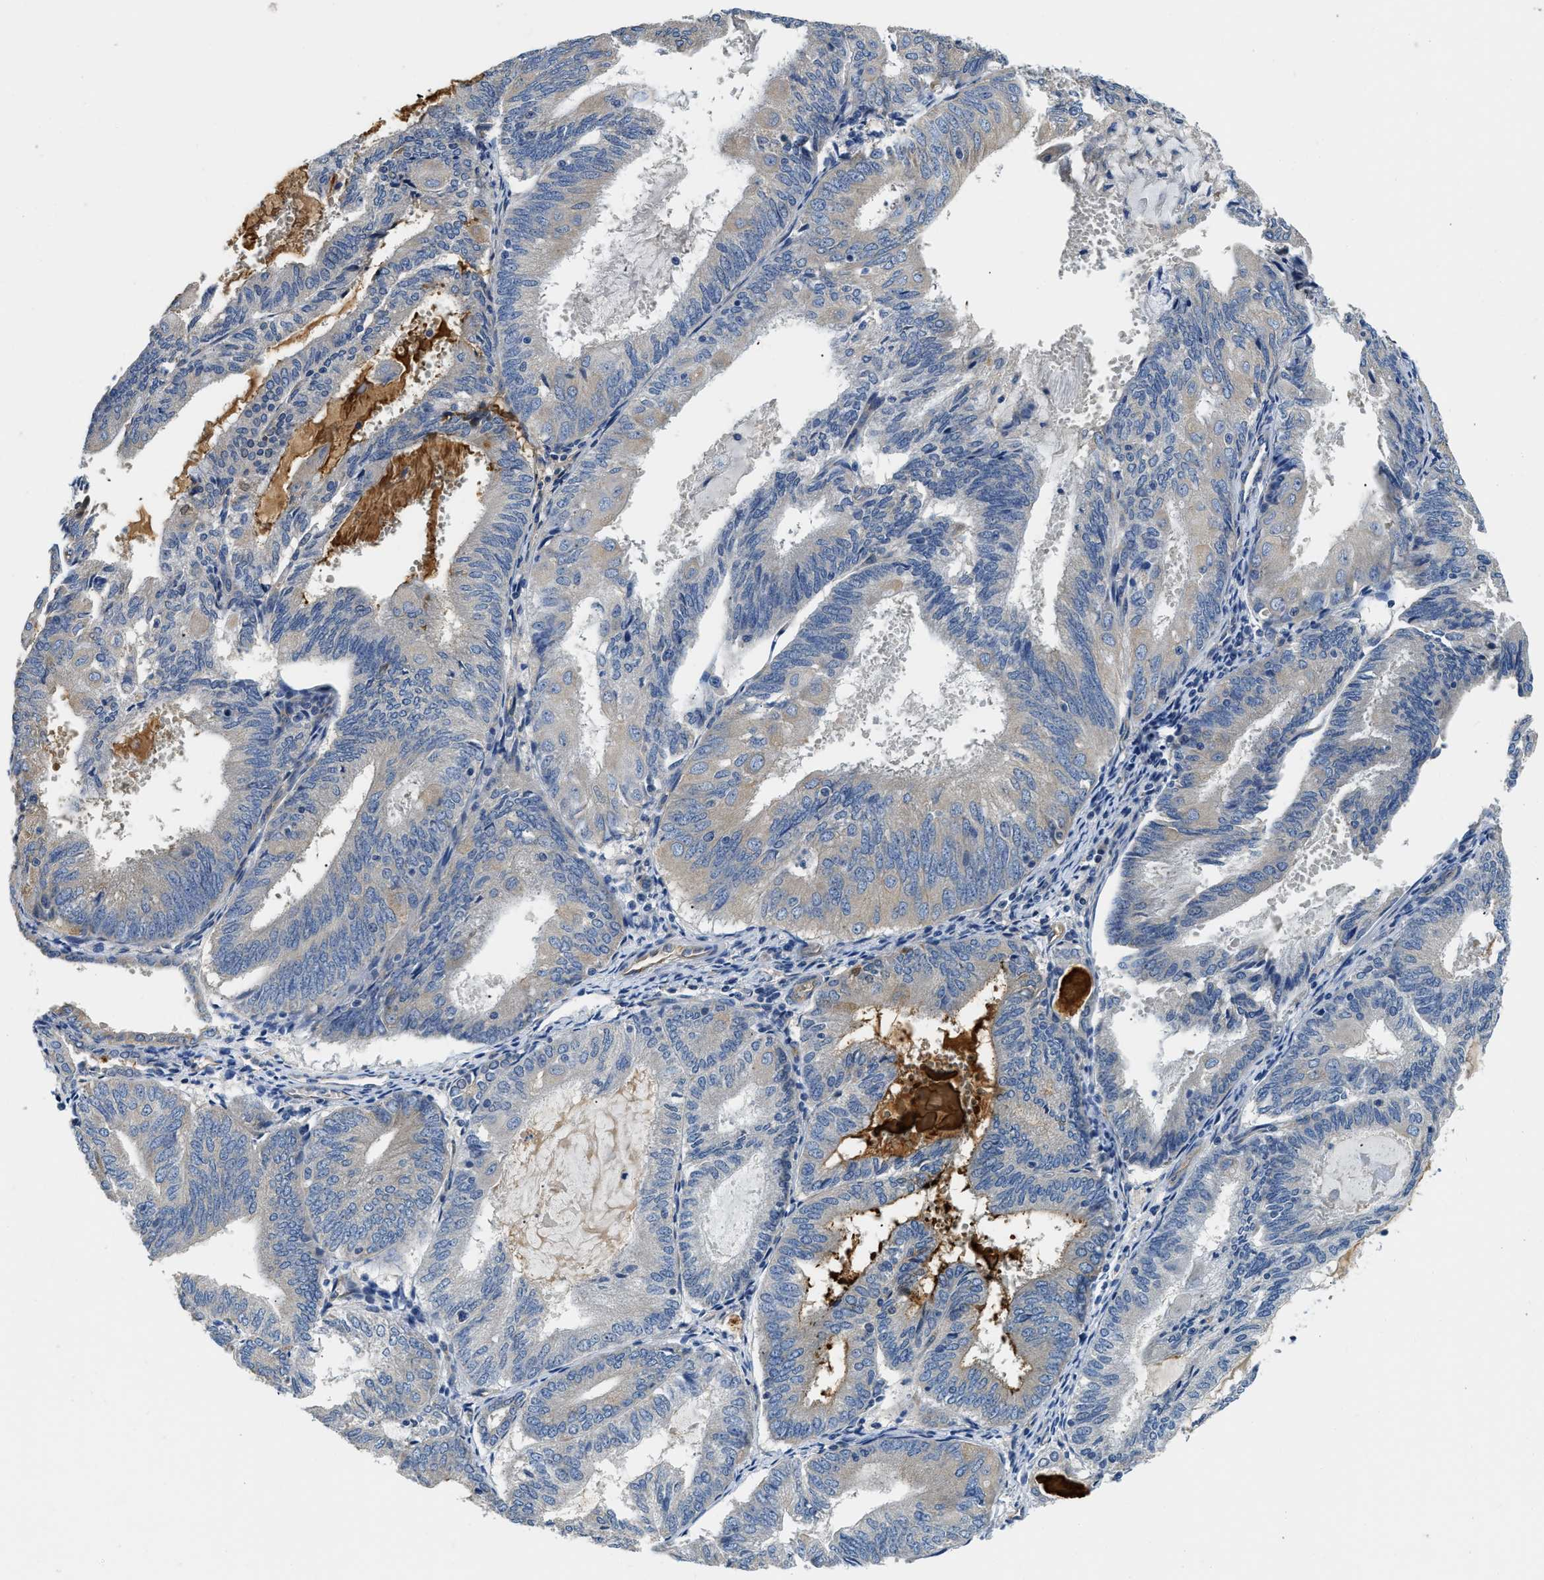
{"staining": {"intensity": "moderate", "quantity": "<25%", "location": "cytoplasmic/membranous"}, "tissue": "endometrial cancer", "cell_type": "Tumor cells", "image_type": "cancer", "snomed": [{"axis": "morphology", "description": "Adenocarcinoma, NOS"}, {"axis": "topography", "description": "Endometrium"}], "caption": "This histopathology image reveals endometrial adenocarcinoma stained with immunohistochemistry to label a protein in brown. The cytoplasmic/membranous of tumor cells show moderate positivity for the protein. Nuclei are counter-stained blue.", "gene": "CSDE1", "patient": {"sex": "female", "age": 81}}